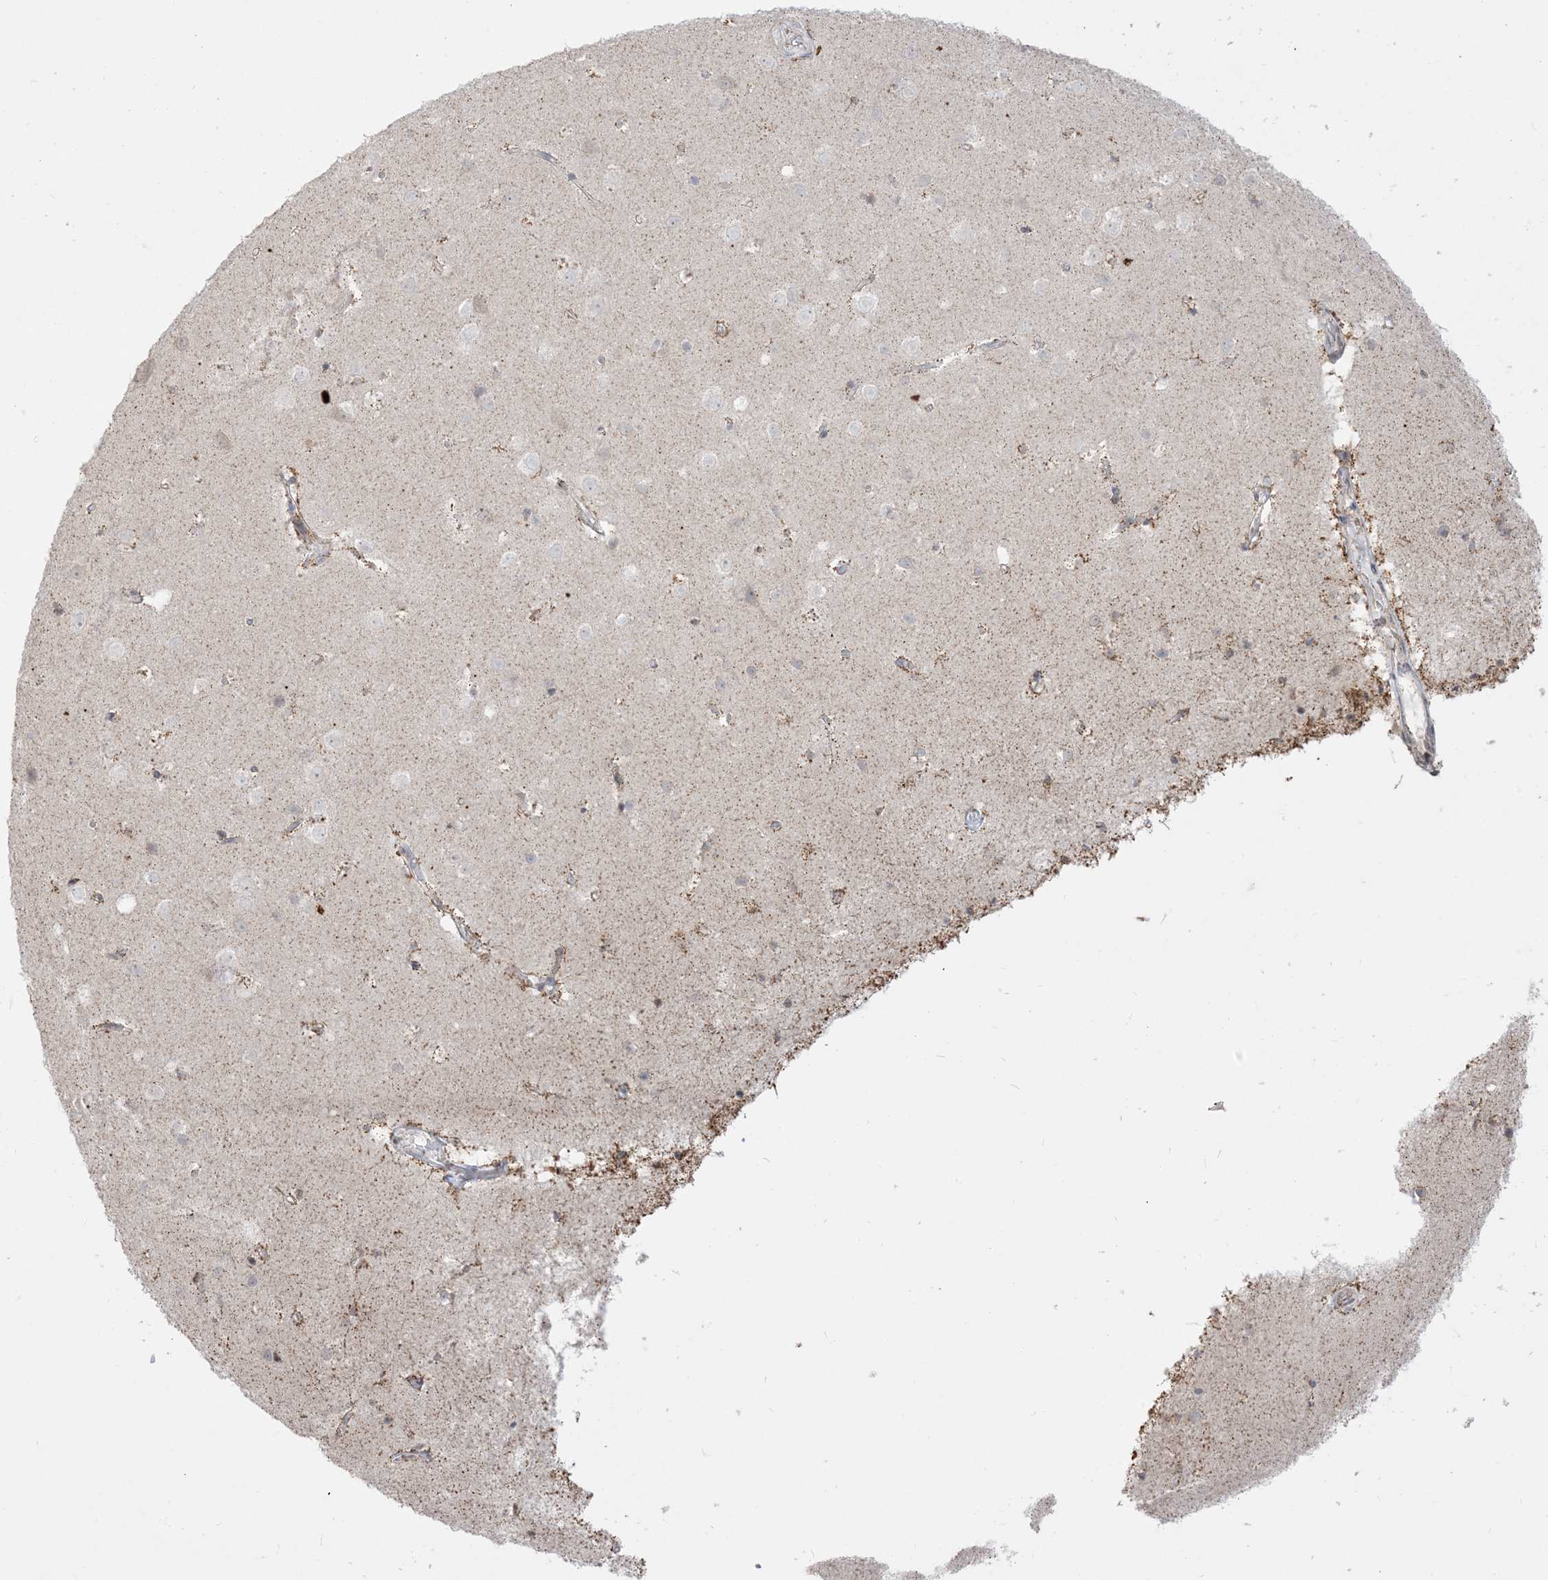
{"staining": {"intensity": "negative", "quantity": "none", "location": "none"}, "tissue": "cerebral cortex", "cell_type": "Endothelial cells", "image_type": "normal", "snomed": [{"axis": "morphology", "description": "Normal tissue, NOS"}, {"axis": "topography", "description": "Cerebral cortex"}], "caption": "A high-resolution micrograph shows IHC staining of normal cerebral cortex, which reveals no significant staining in endothelial cells.", "gene": "KANSL3", "patient": {"sex": "male", "age": 54}}